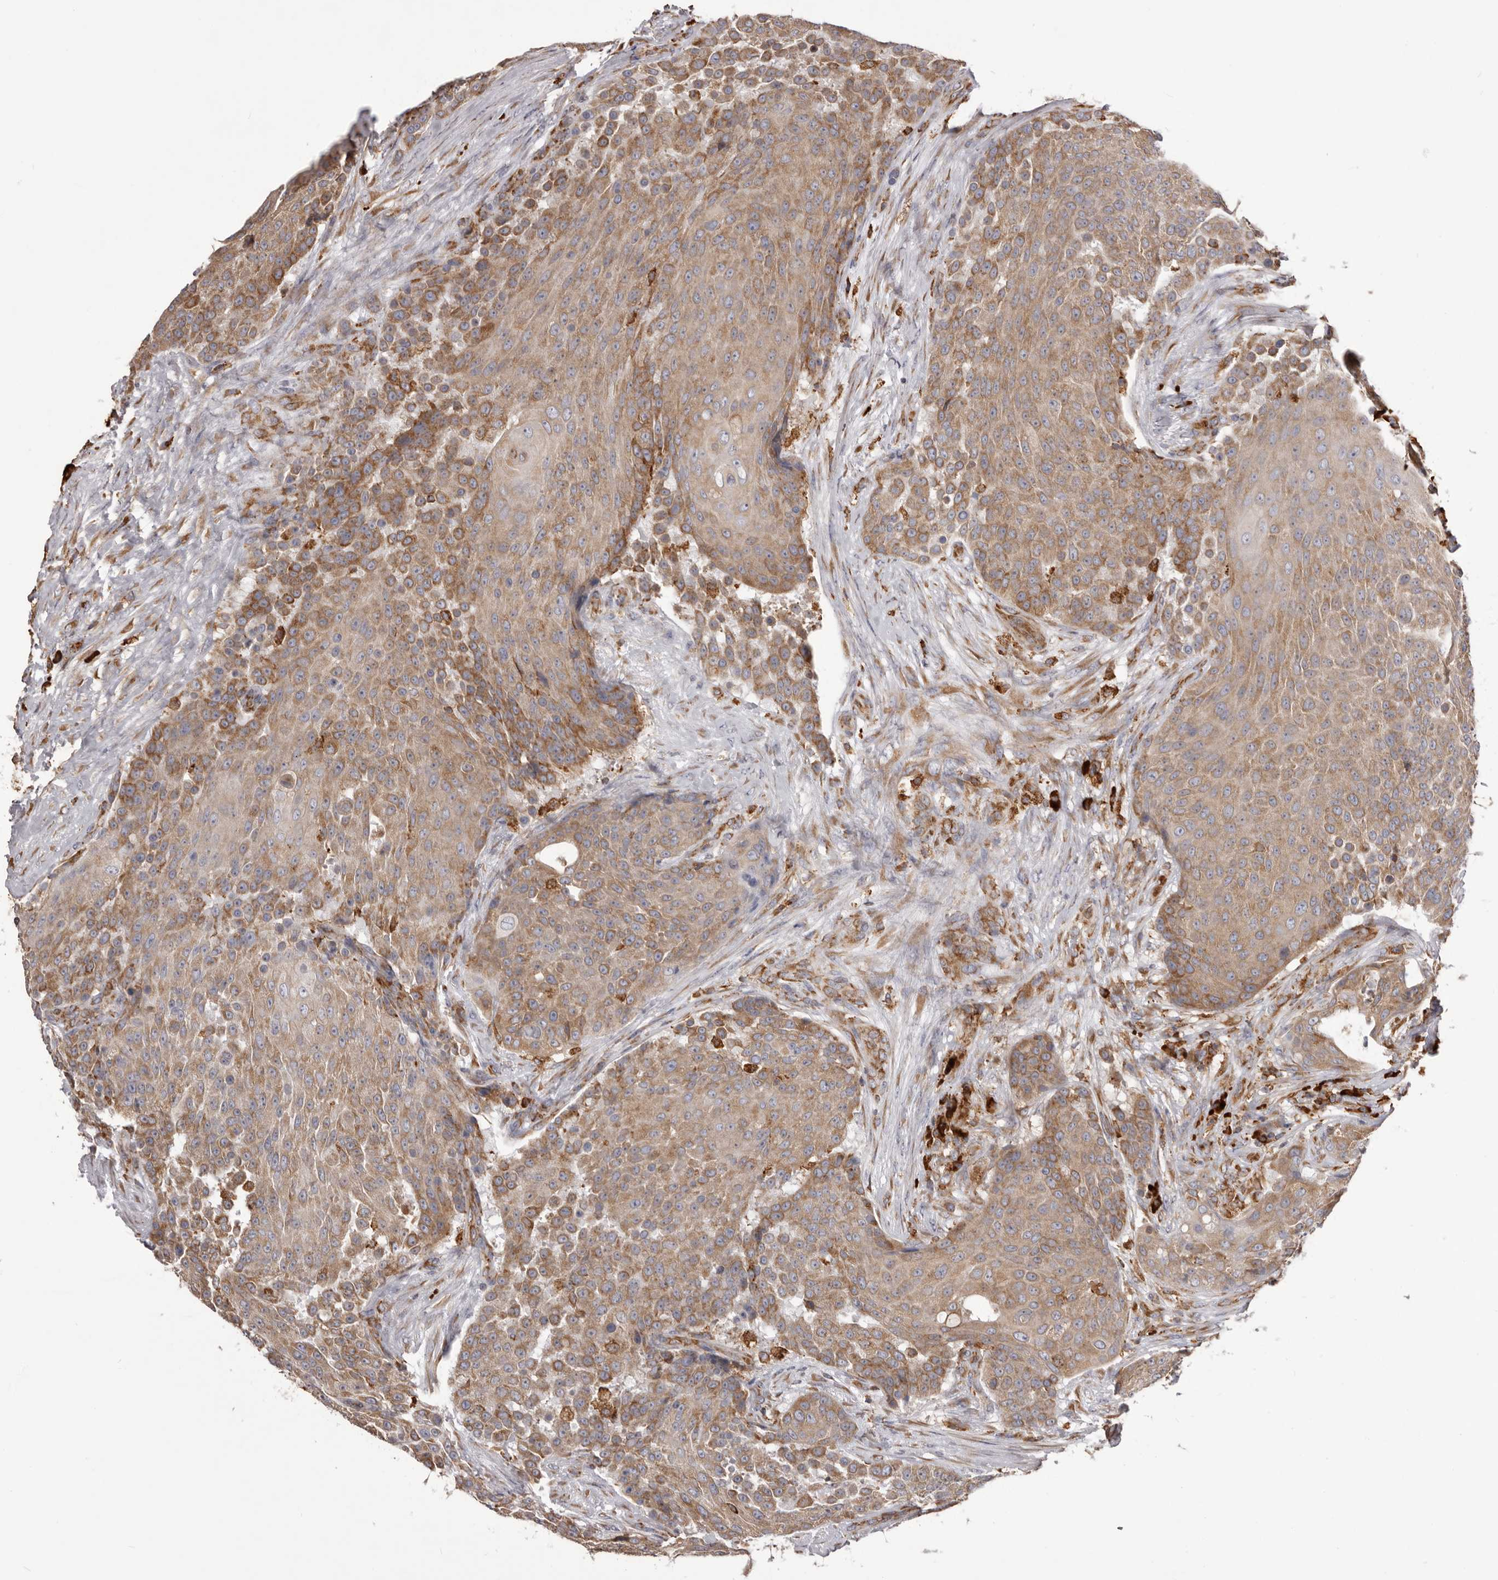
{"staining": {"intensity": "moderate", "quantity": ">75%", "location": "cytoplasmic/membranous"}, "tissue": "urothelial cancer", "cell_type": "Tumor cells", "image_type": "cancer", "snomed": [{"axis": "morphology", "description": "Urothelial carcinoma, High grade"}, {"axis": "topography", "description": "Urinary bladder"}], "caption": "Immunohistochemistry photomicrograph of neoplastic tissue: urothelial cancer stained using immunohistochemistry (IHC) reveals medium levels of moderate protein expression localized specifically in the cytoplasmic/membranous of tumor cells, appearing as a cytoplasmic/membranous brown color.", "gene": "QRSL1", "patient": {"sex": "female", "age": 63}}